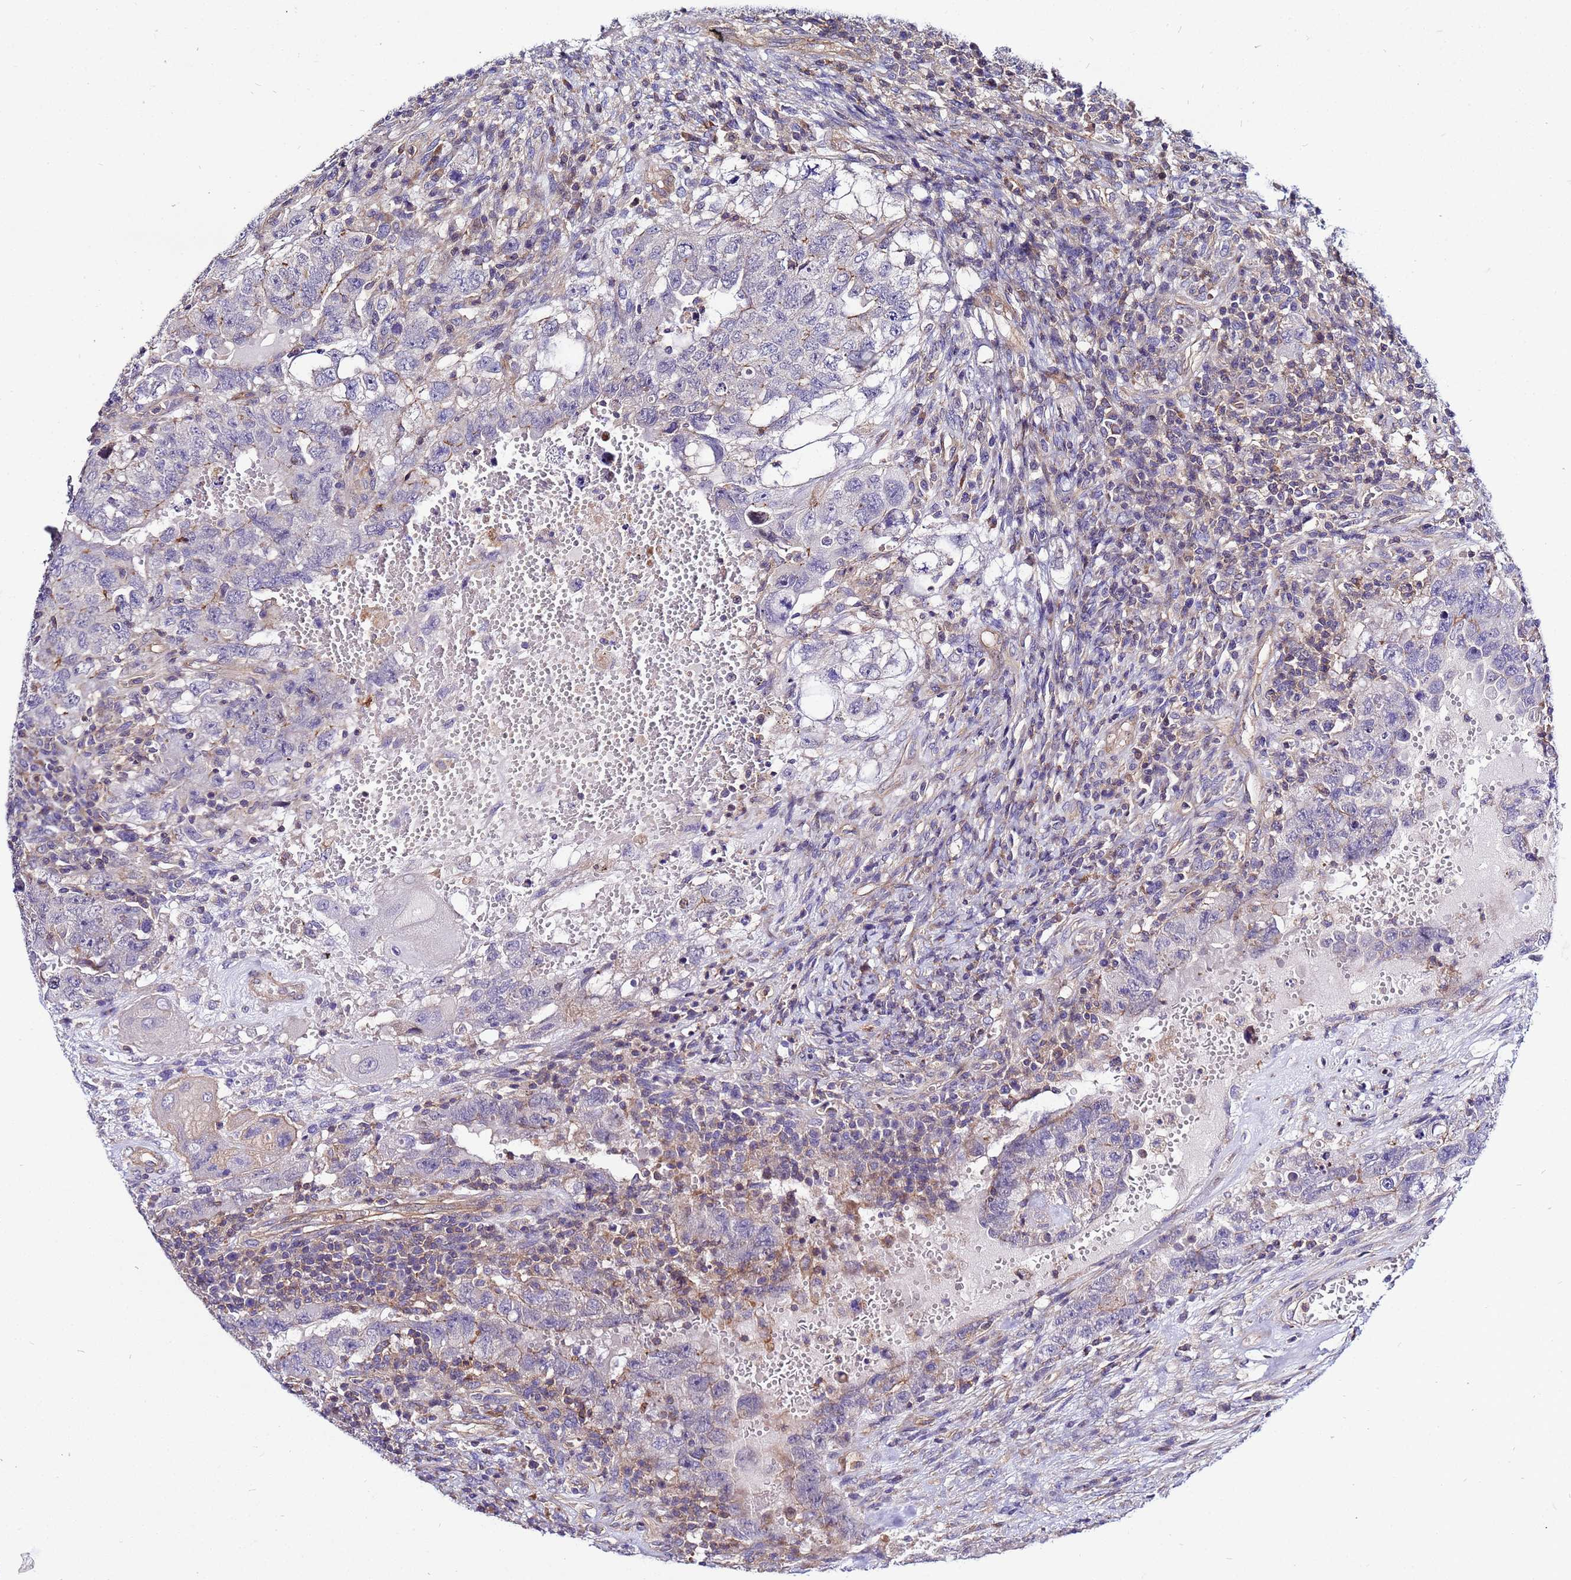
{"staining": {"intensity": "weak", "quantity": "<25%", "location": "cytoplasmic/membranous"}, "tissue": "testis cancer", "cell_type": "Tumor cells", "image_type": "cancer", "snomed": [{"axis": "morphology", "description": "Carcinoma, Embryonal, NOS"}, {"axis": "topography", "description": "Testis"}], "caption": "Immunohistochemical staining of embryonal carcinoma (testis) reveals no significant staining in tumor cells.", "gene": "STK38", "patient": {"sex": "male", "age": 26}}